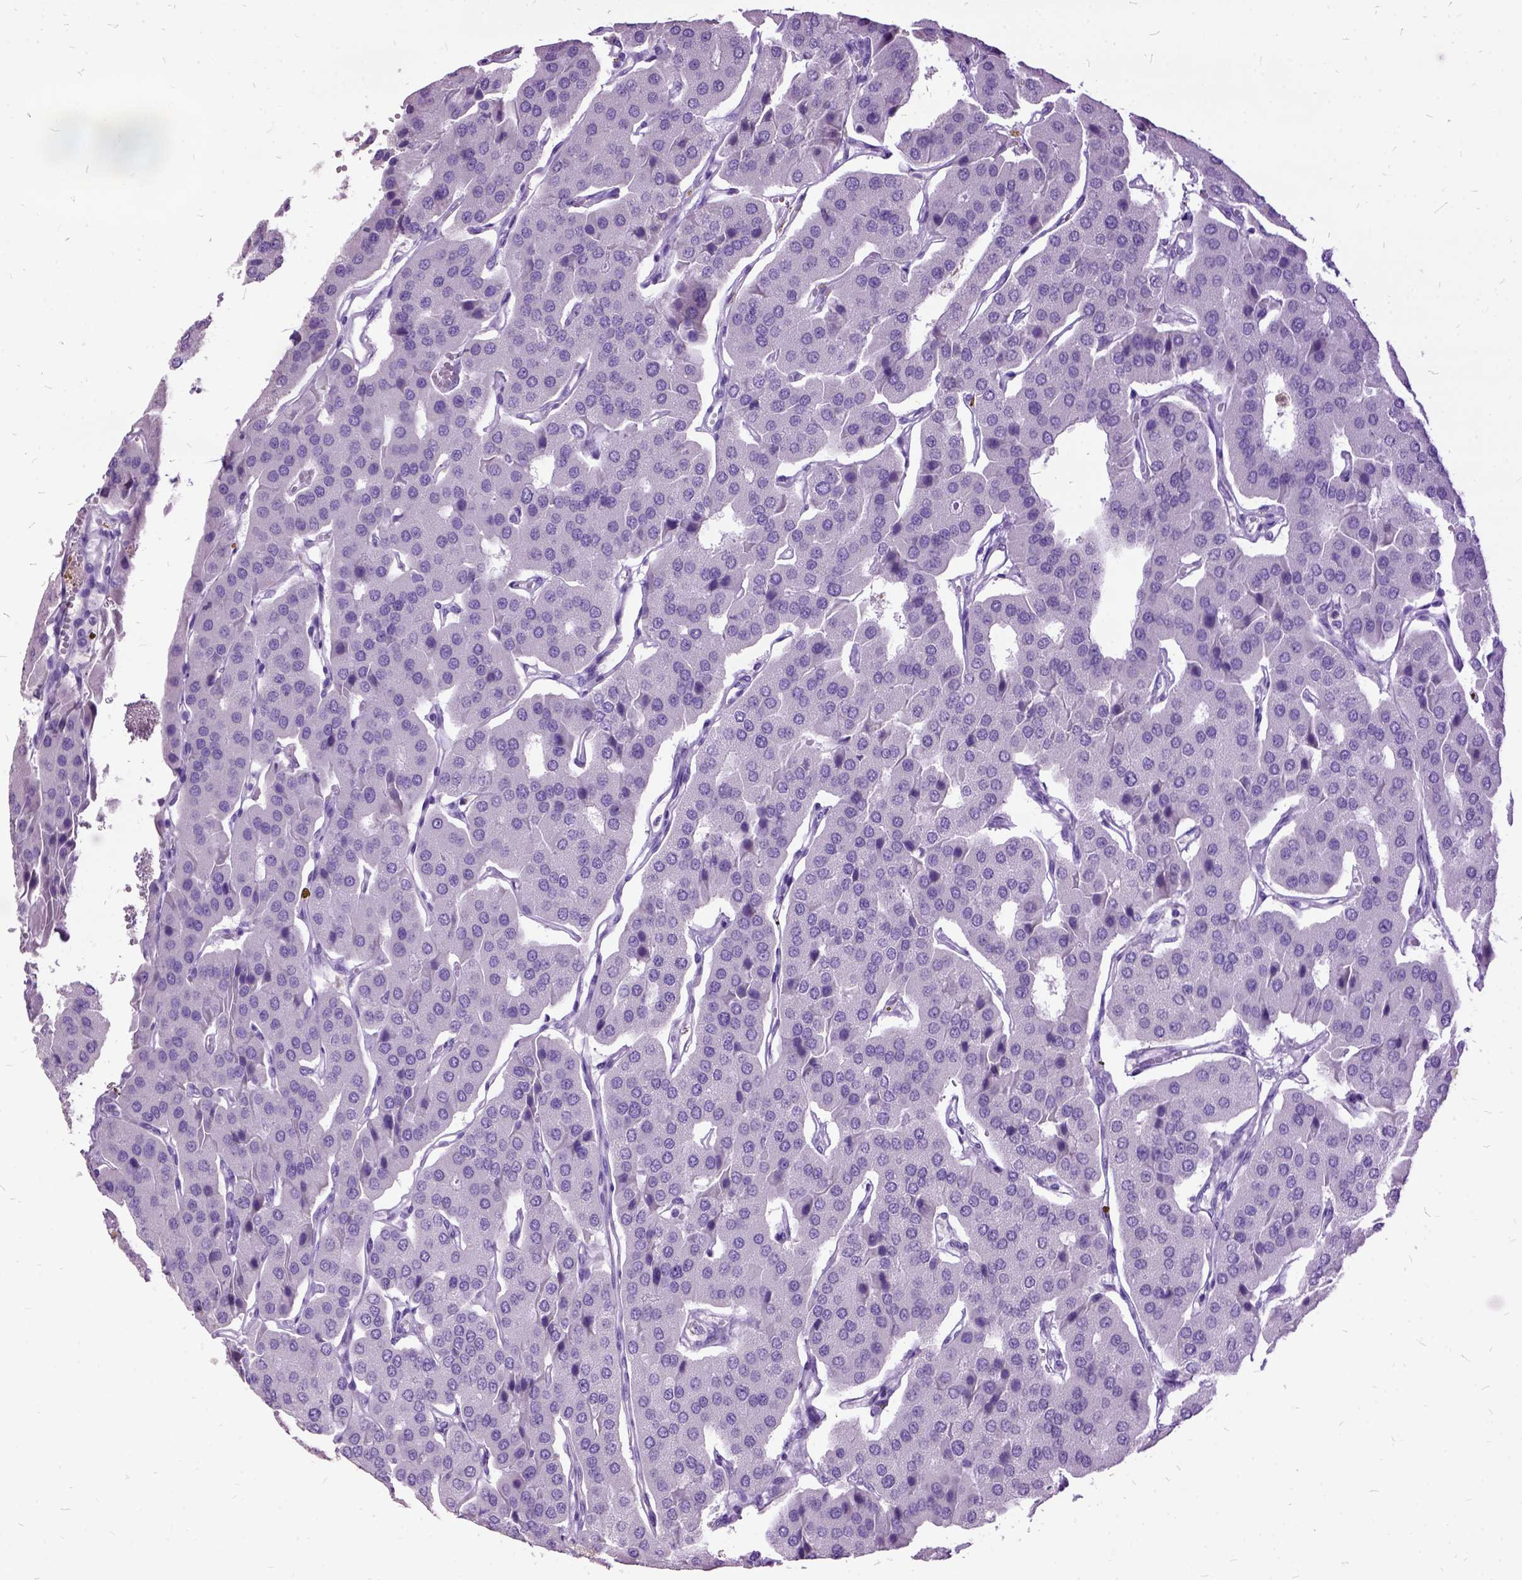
{"staining": {"intensity": "negative", "quantity": "none", "location": "none"}, "tissue": "parathyroid gland", "cell_type": "Glandular cells", "image_type": "normal", "snomed": [{"axis": "morphology", "description": "Normal tissue, NOS"}, {"axis": "morphology", "description": "Adenoma, NOS"}, {"axis": "topography", "description": "Parathyroid gland"}], "caption": "IHC of benign parathyroid gland reveals no positivity in glandular cells. Brightfield microscopy of immunohistochemistry stained with DAB (brown) and hematoxylin (blue), captured at high magnification.", "gene": "MME", "patient": {"sex": "female", "age": 86}}